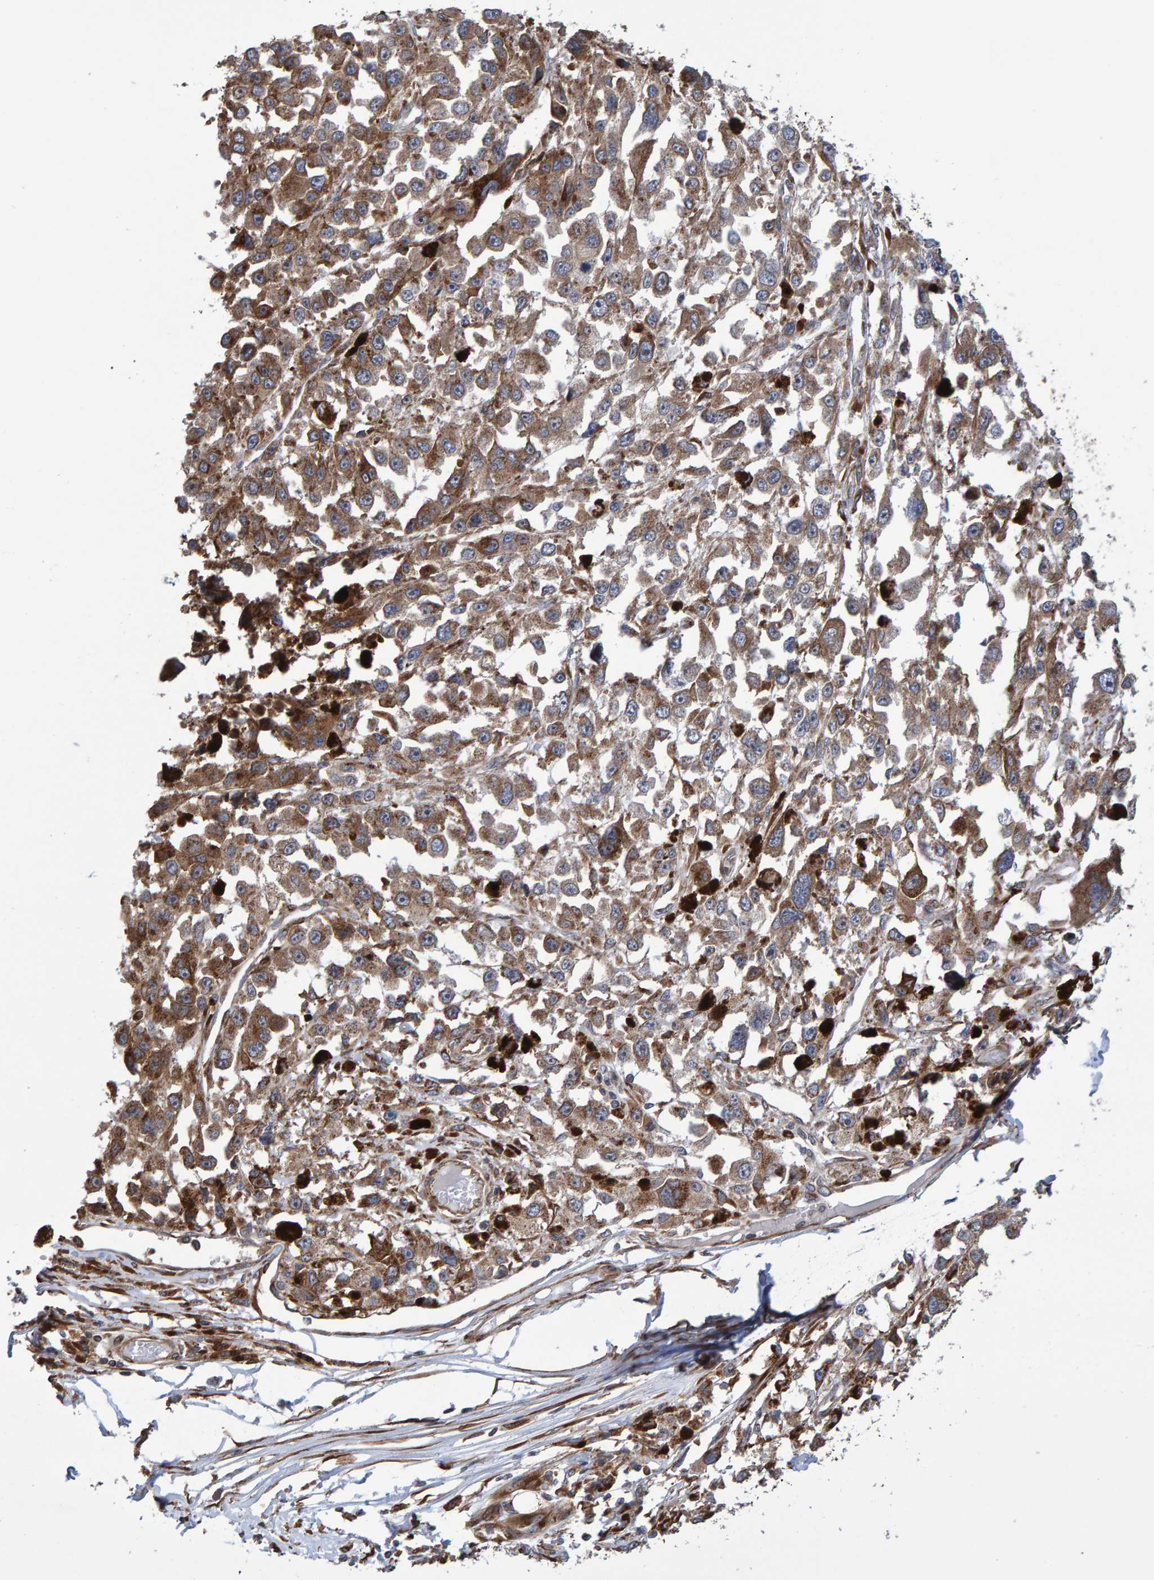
{"staining": {"intensity": "moderate", "quantity": ">75%", "location": "cytoplasmic/membranous"}, "tissue": "melanoma", "cell_type": "Tumor cells", "image_type": "cancer", "snomed": [{"axis": "morphology", "description": "Malignant melanoma, Metastatic site"}, {"axis": "topography", "description": "Lymph node"}], "caption": "Immunohistochemistry staining of malignant melanoma (metastatic site), which shows medium levels of moderate cytoplasmic/membranous expression in about >75% of tumor cells indicating moderate cytoplasmic/membranous protein staining. The staining was performed using DAB (brown) for protein detection and nuclei were counterstained in hematoxylin (blue).", "gene": "FAM117A", "patient": {"sex": "male", "age": 59}}